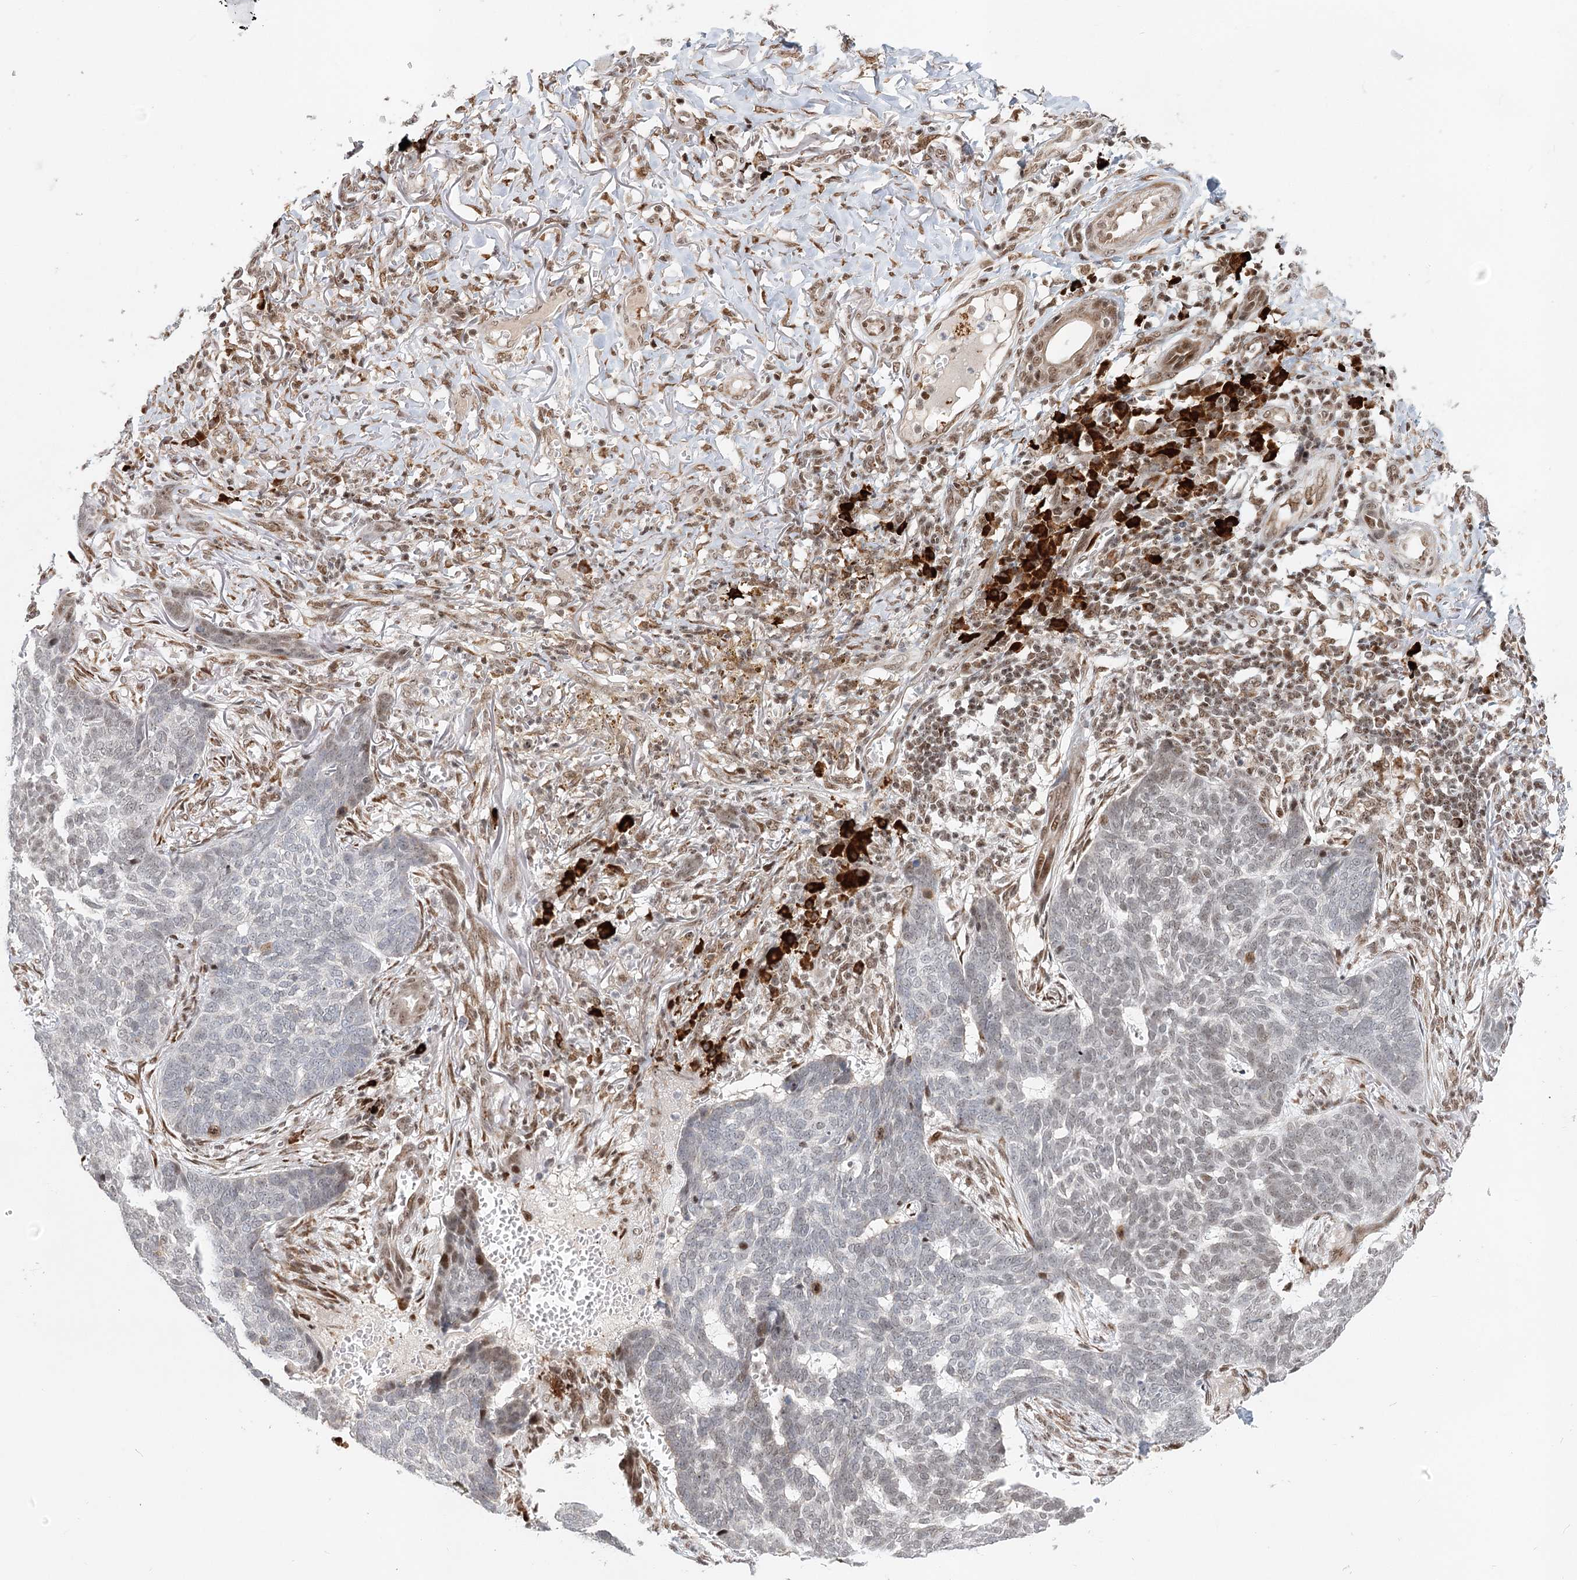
{"staining": {"intensity": "weak", "quantity": "<25%", "location": "nuclear"}, "tissue": "skin cancer", "cell_type": "Tumor cells", "image_type": "cancer", "snomed": [{"axis": "morphology", "description": "Basal cell carcinoma"}, {"axis": "topography", "description": "Skin"}], "caption": "This is an immunohistochemistry (IHC) image of human basal cell carcinoma (skin). There is no expression in tumor cells.", "gene": "BNIP5", "patient": {"sex": "male", "age": 85}}